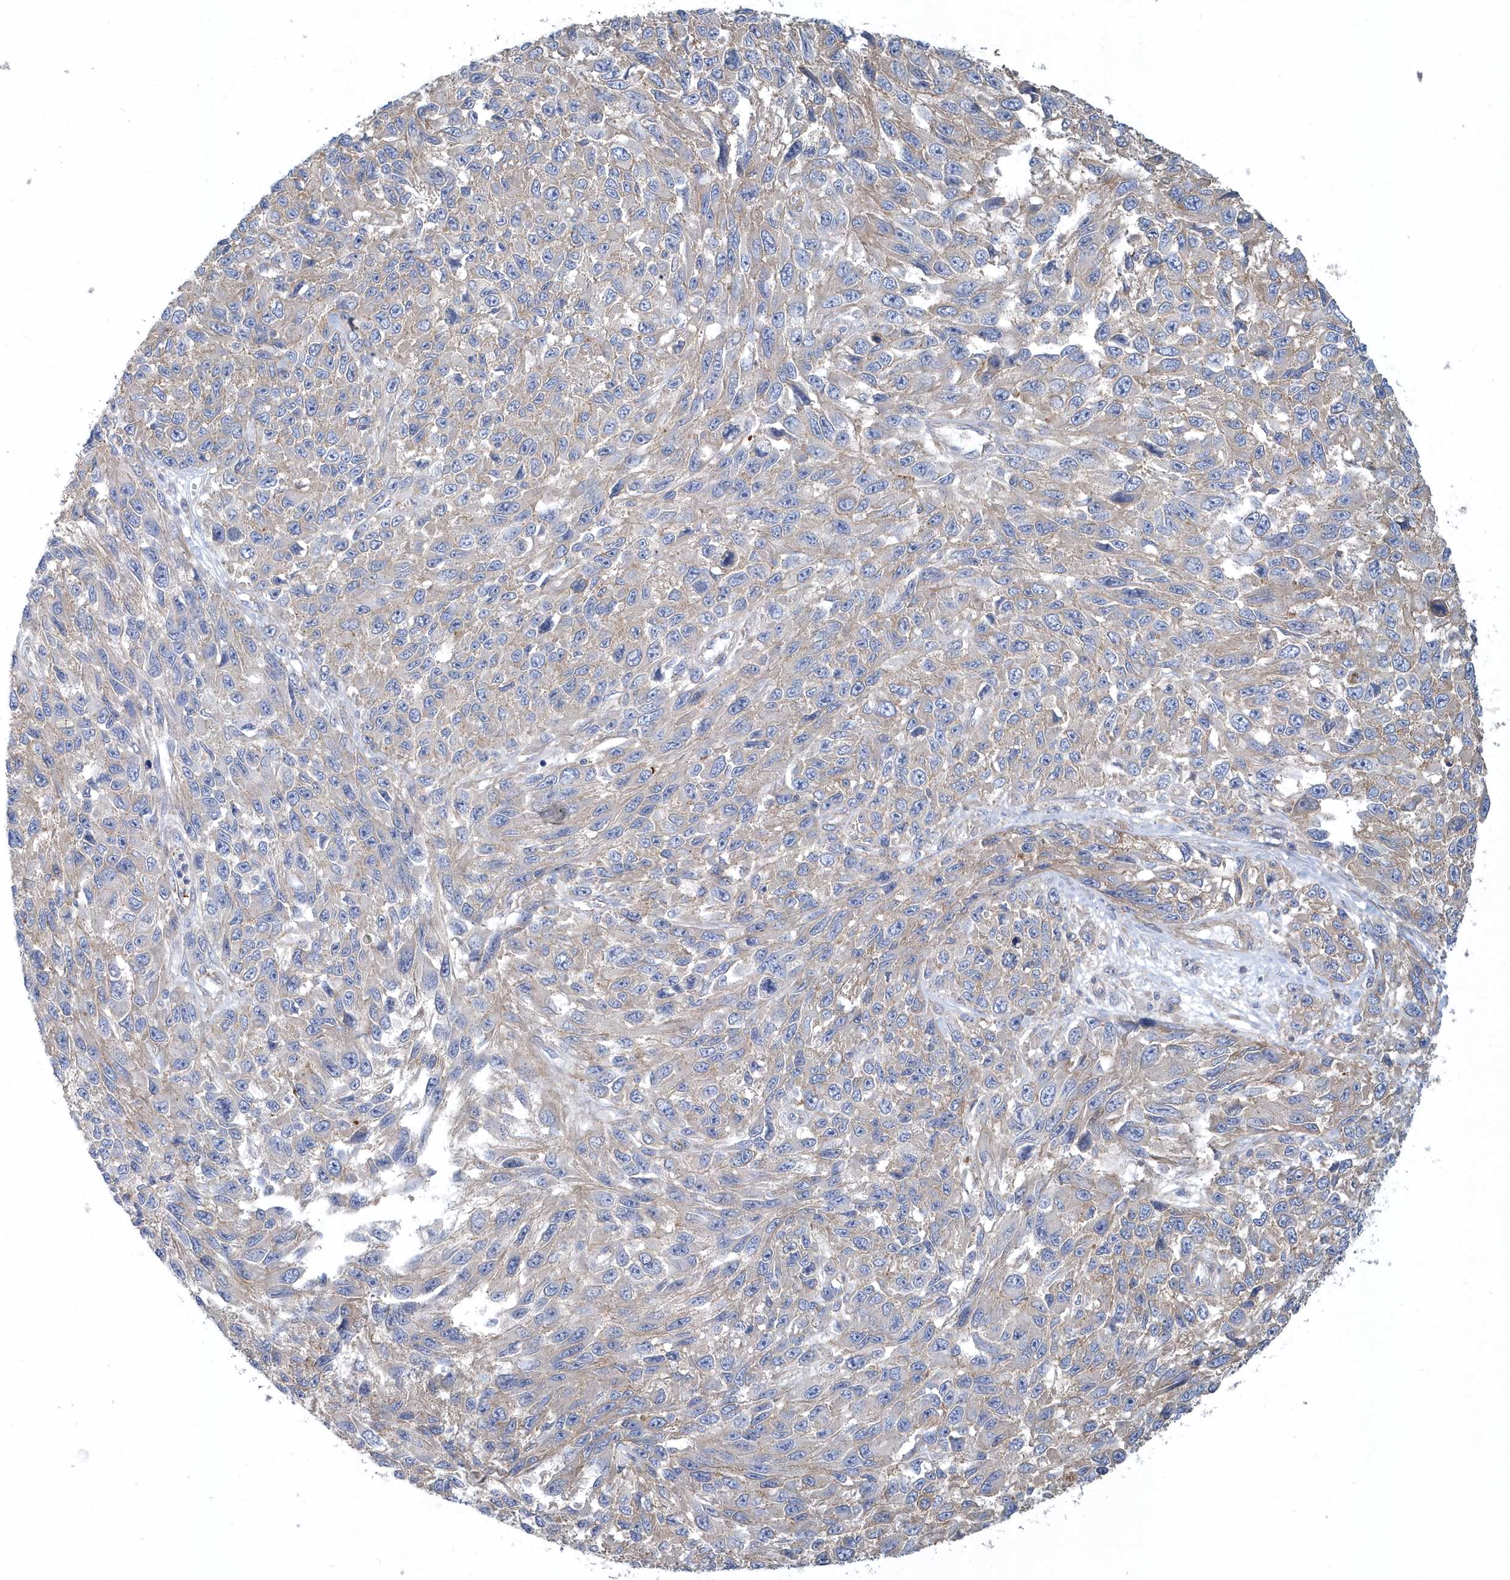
{"staining": {"intensity": "negative", "quantity": "none", "location": "none"}, "tissue": "melanoma", "cell_type": "Tumor cells", "image_type": "cancer", "snomed": [{"axis": "morphology", "description": "Malignant melanoma, NOS"}, {"axis": "topography", "description": "Skin"}], "caption": "There is no significant staining in tumor cells of malignant melanoma.", "gene": "ARAP2", "patient": {"sex": "female", "age": 96}}